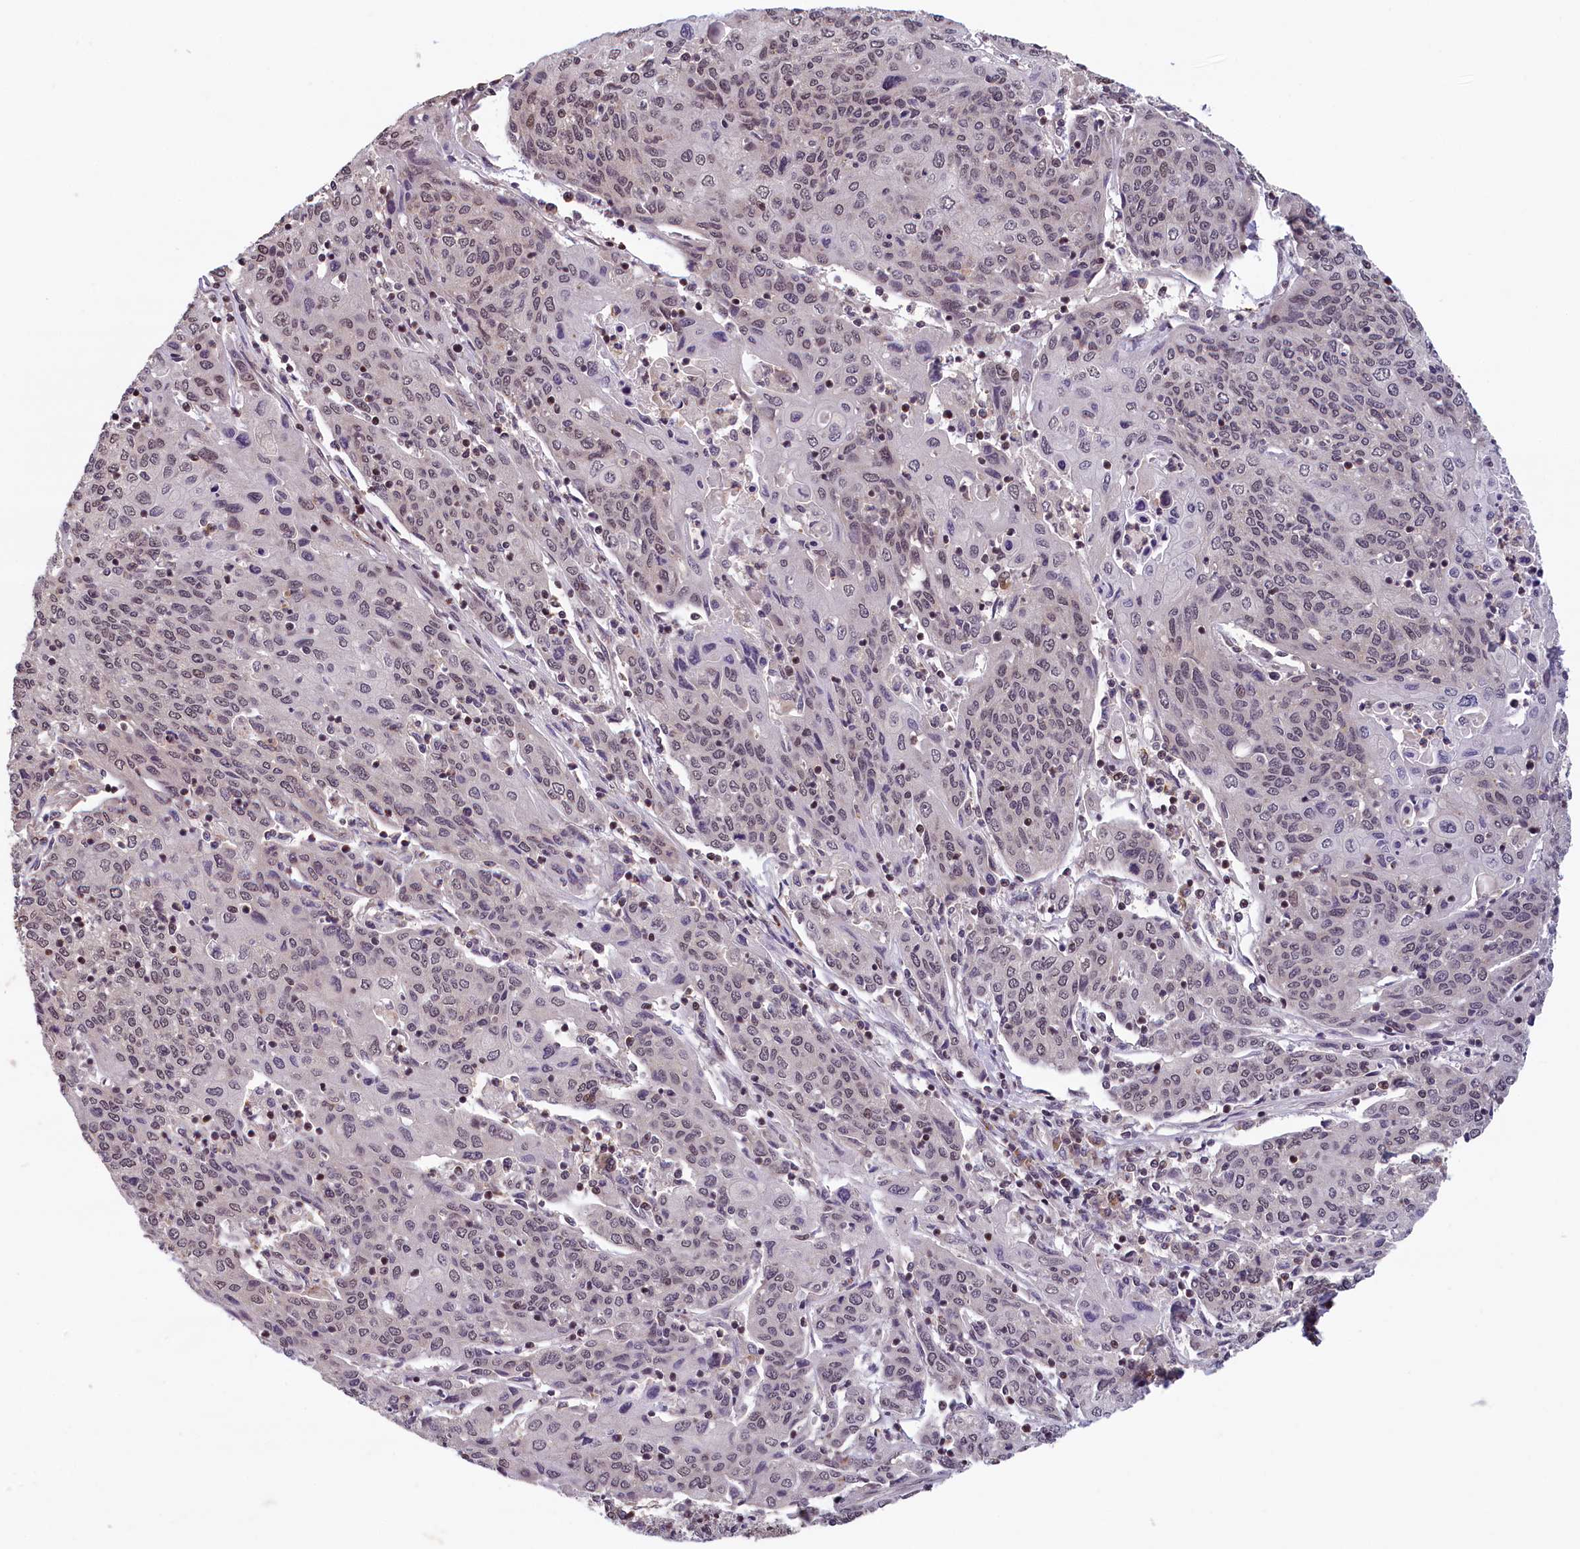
{"staining": {"intensity": "weak", "quantity": "<25%", "location": "nuclear"}, "tissue": "cervical cancer", "cell_type": "Tumor cells", "image_type": "cancer", "snomed": [{"axis": "morphology", "description": "Squamous cell carcinoma, NOS"}, {"axis": "topography", "description": "Cervix"}], "caption": "Immunohistochemical staining of cervical squamous cell carcinoma exhibits no significant staining in tumor cells. (Stains: DAB (3,3'-diaminobenzidine) immunohistochemistry (IHC) with hematoxylin counter stain, Microscopy: brightfield microscopy at high magnification).", "gene": "KCNK6", "patient": {"sex": "female", "age": 67}}